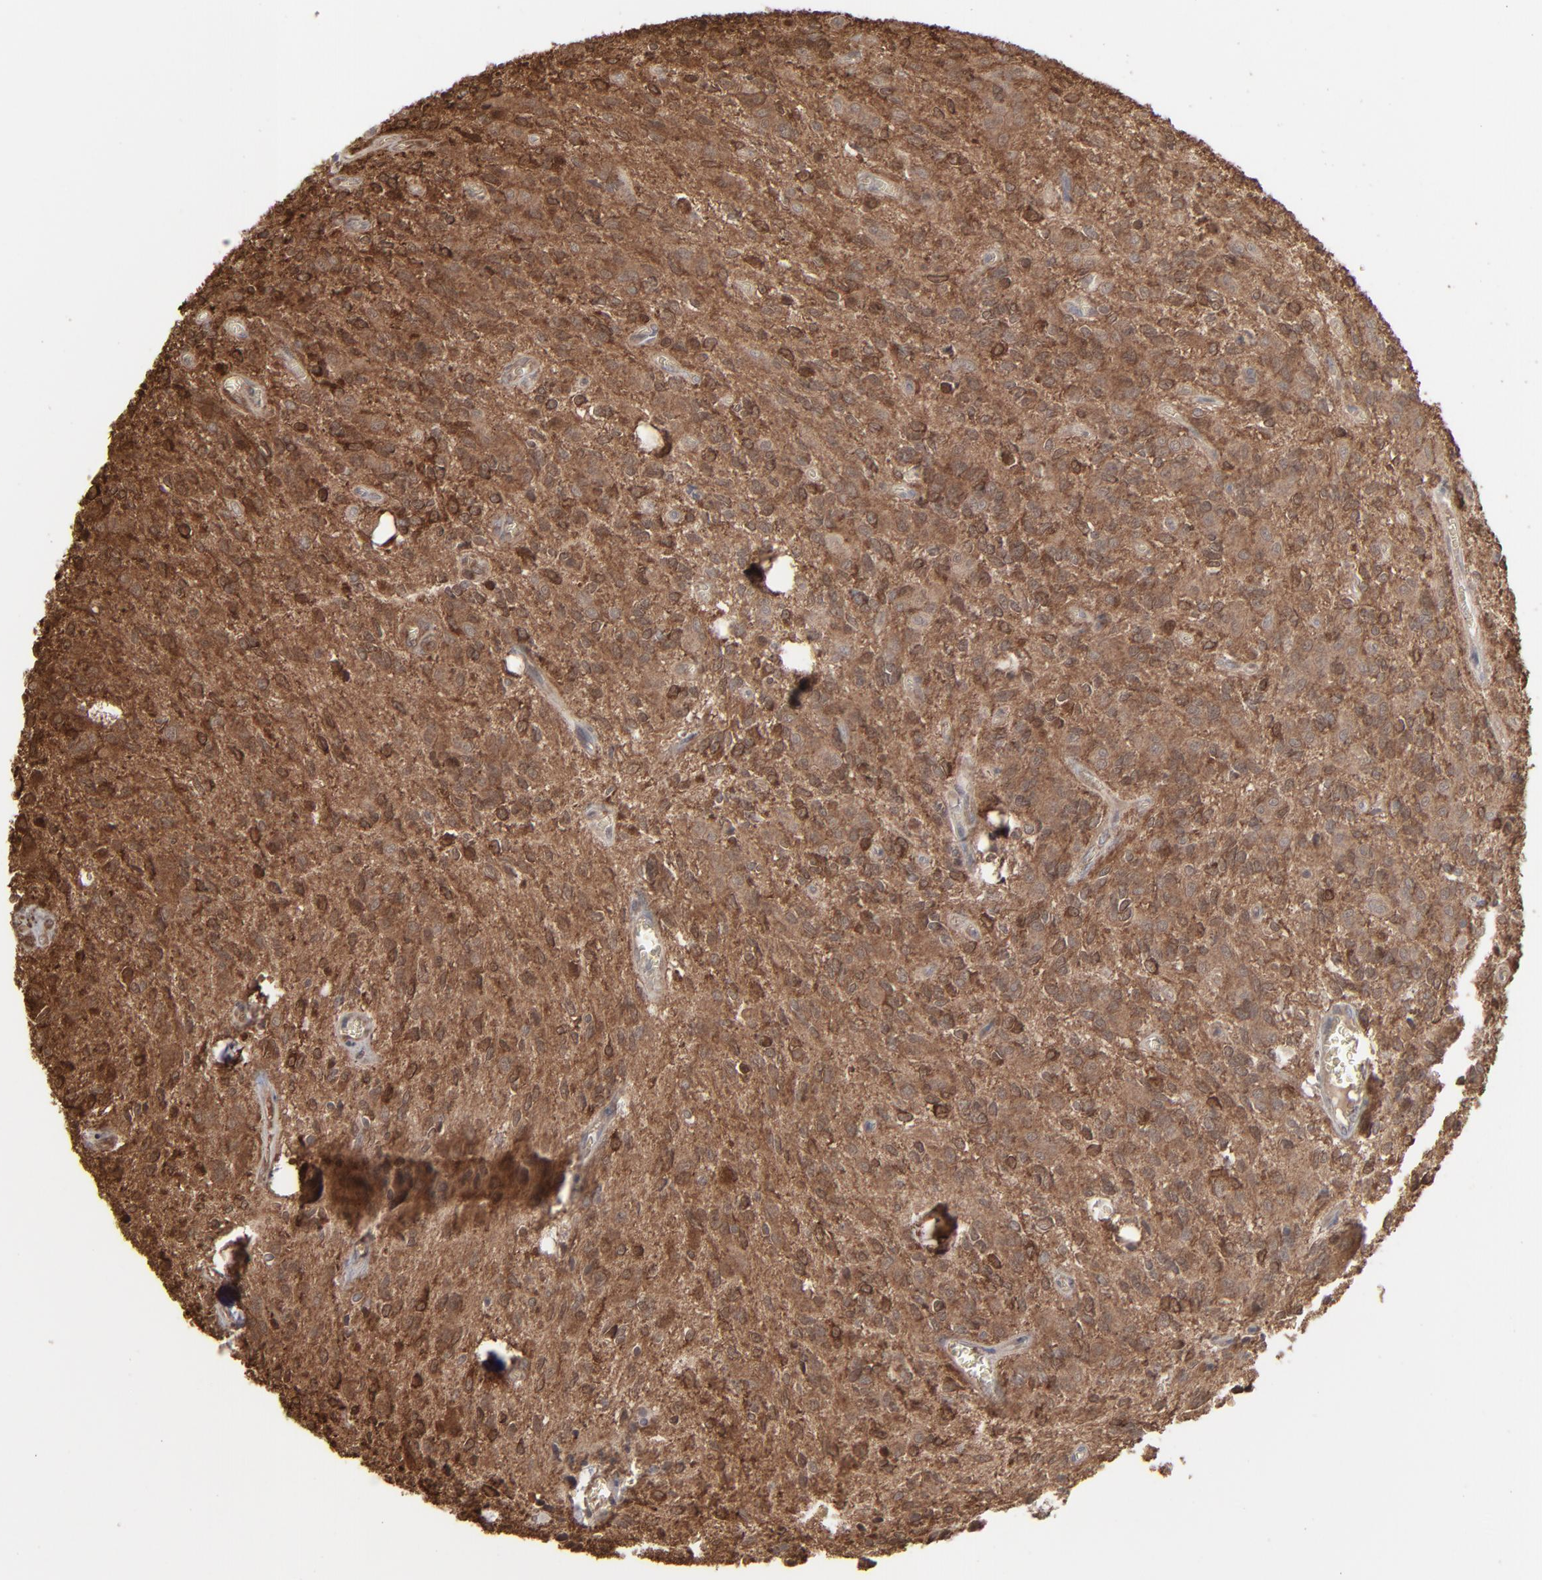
{"staining": {"intensity": "strong", "quantity": ">75%", "location": "cytoplasmic/membranous"}, "tissue": "glioma", "cell_type": "Tumor cells", "image_type": "cancer", "snomed": [{"axis": "morphology", "description": "Glioma, malignant, Low grade"}, {"axis": "topography", "description": "Brain"}], "caption": "Human glioma stained with a brown dye displays strong cytoplasmic/membranous positive staining in approximately >75% of tumor cells.", "gene": "NME1-NME2", "patient": {"sex": "female", "age": 15}}